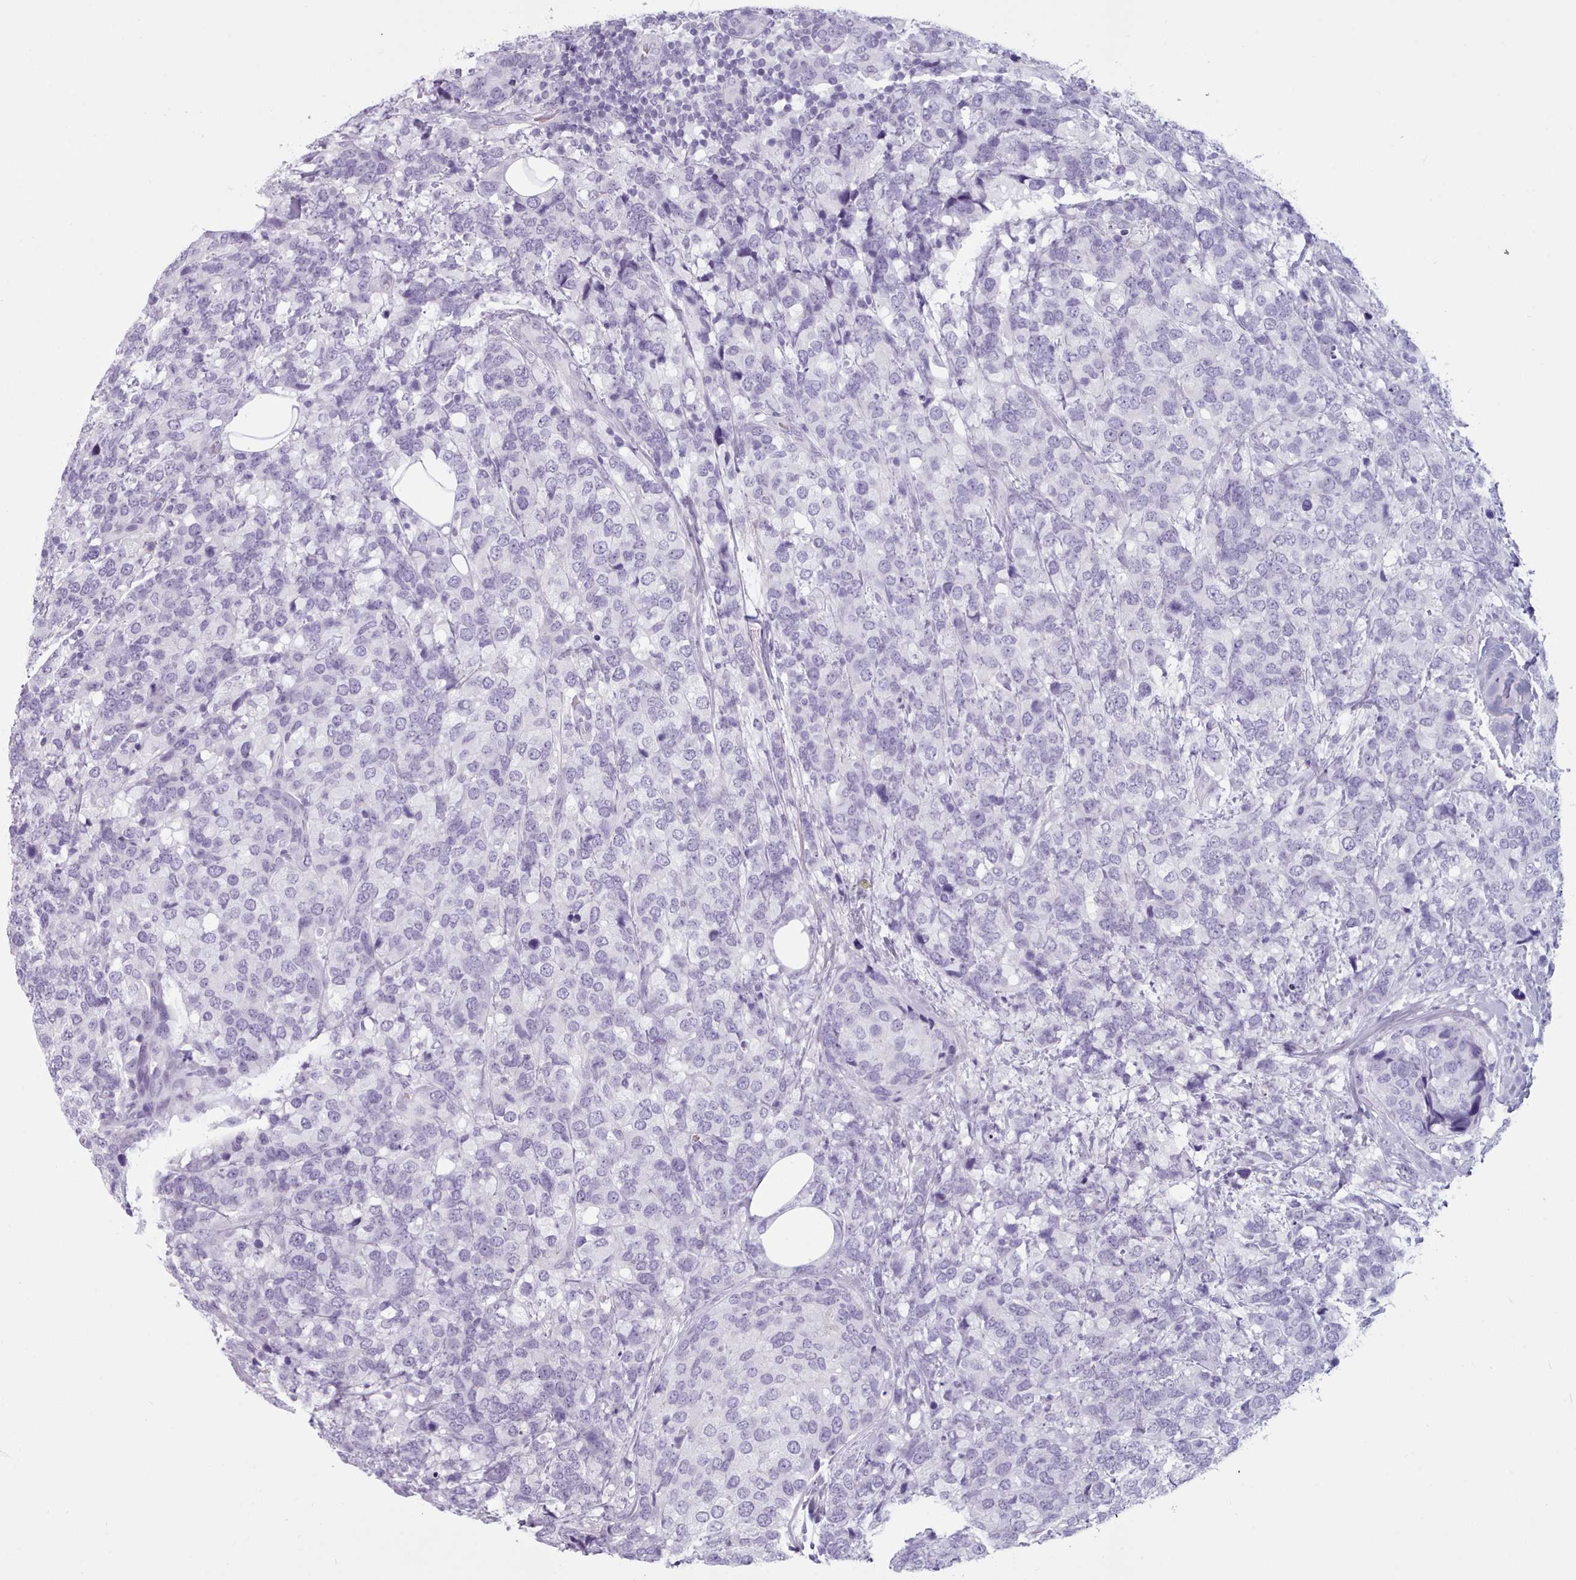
{"staining": {"intensity": "negative", "quantity": "none", "location": "none"}, "tissue": "breast cancer", "cell_type": "Tumor cells", "image_type": "cancer", "snomed": [{"axis": "morphology", "description": "Lobular carcinoma"}, {"axis": "topography", "description": "Breast"}], "caption": "Immunohistochemical staining of human breast cancer (lobular carcinoma) displays no significant expression in tumor cells.", "gene": "ZNF43", "patient": {"sex": "female", "age": 59}}